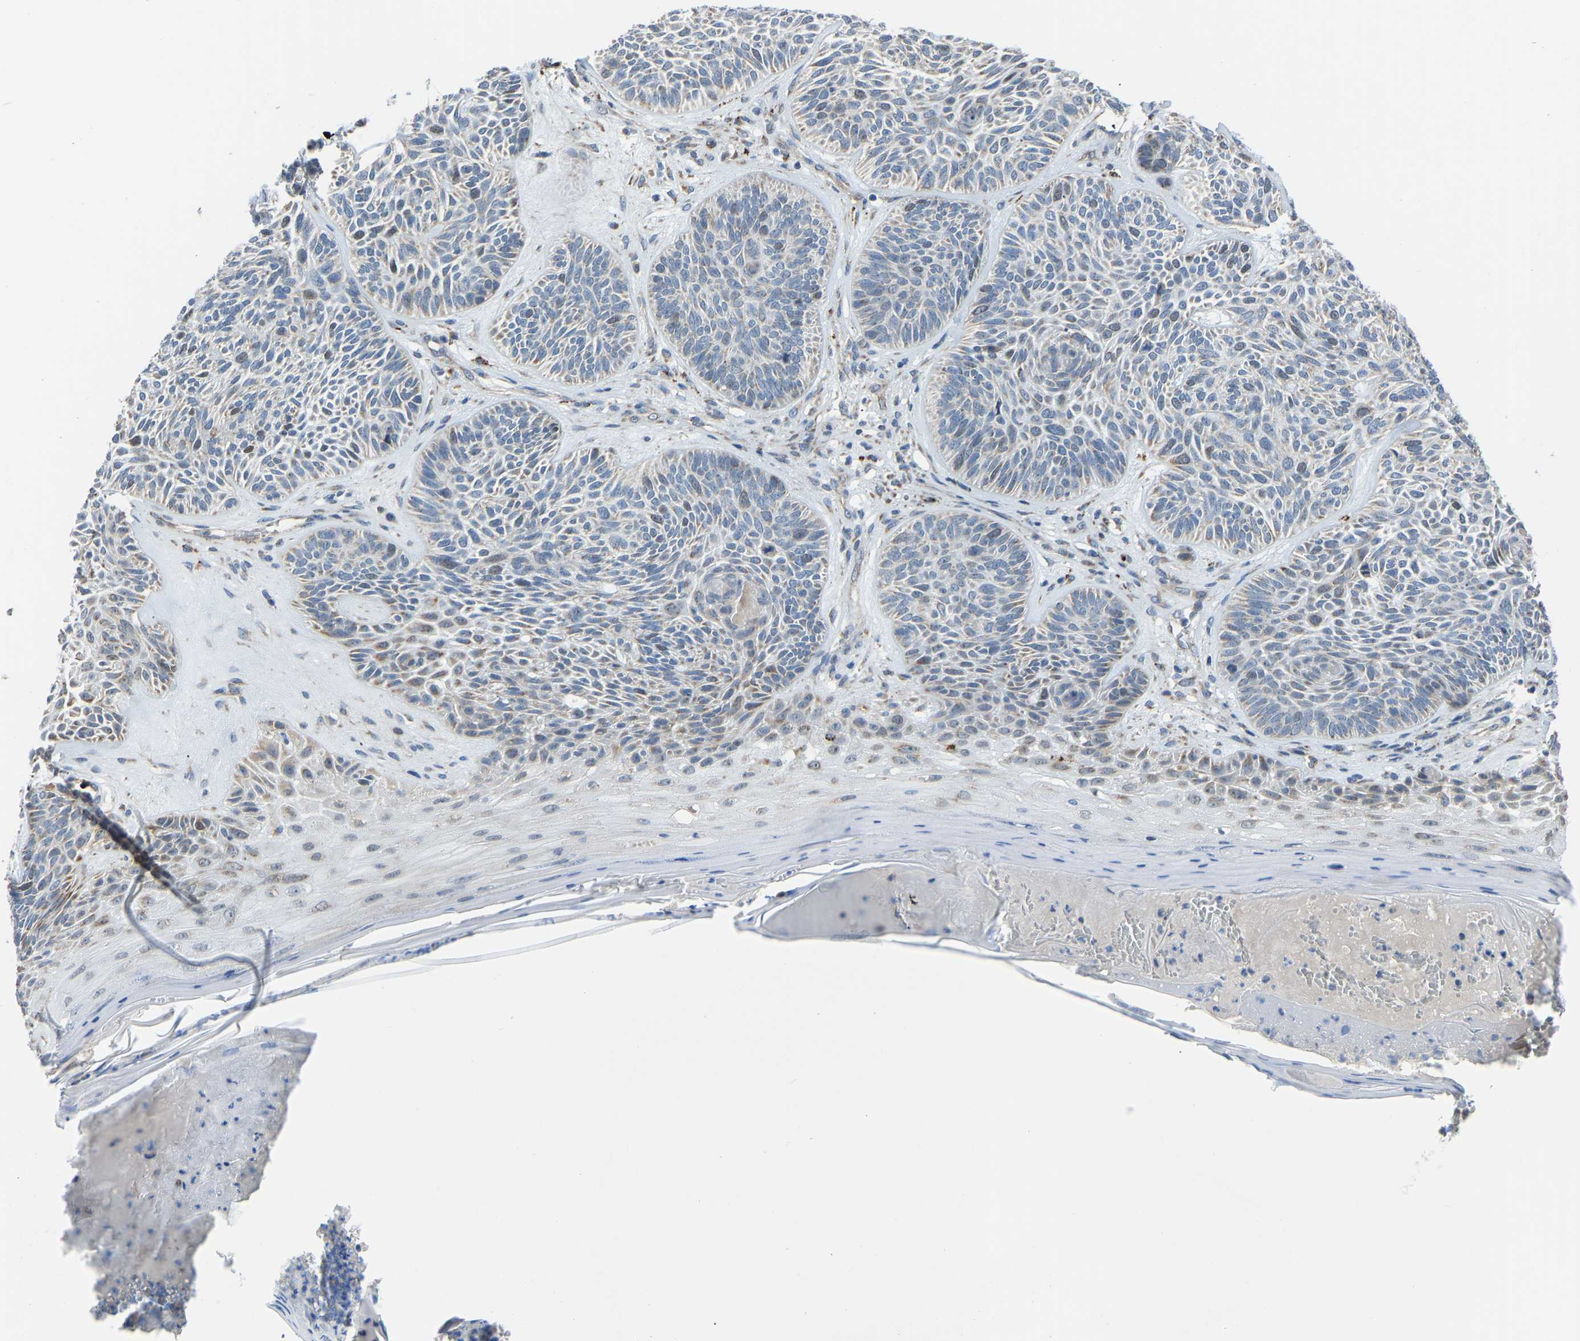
{"staining": {"intensity": "weak", "quantity": ">75%", "location": "cytoplasmic/membranous"}, "tissue": "skin cancer", "cell_type": "Tumor cells", "image_type": "cancer", "snomed": [{"axis": "morphology", "description": "Basal cell carcinoma"}, {"axis": "topography", "description": "Skin"}], "caption": "The immunohistochemical stain highlights weak cytoplasmic/membranous positivity in tumor cells of skin cancer tissue.", "gene": "SMIM20", "patient": {"sex": "male", "age": 55}}